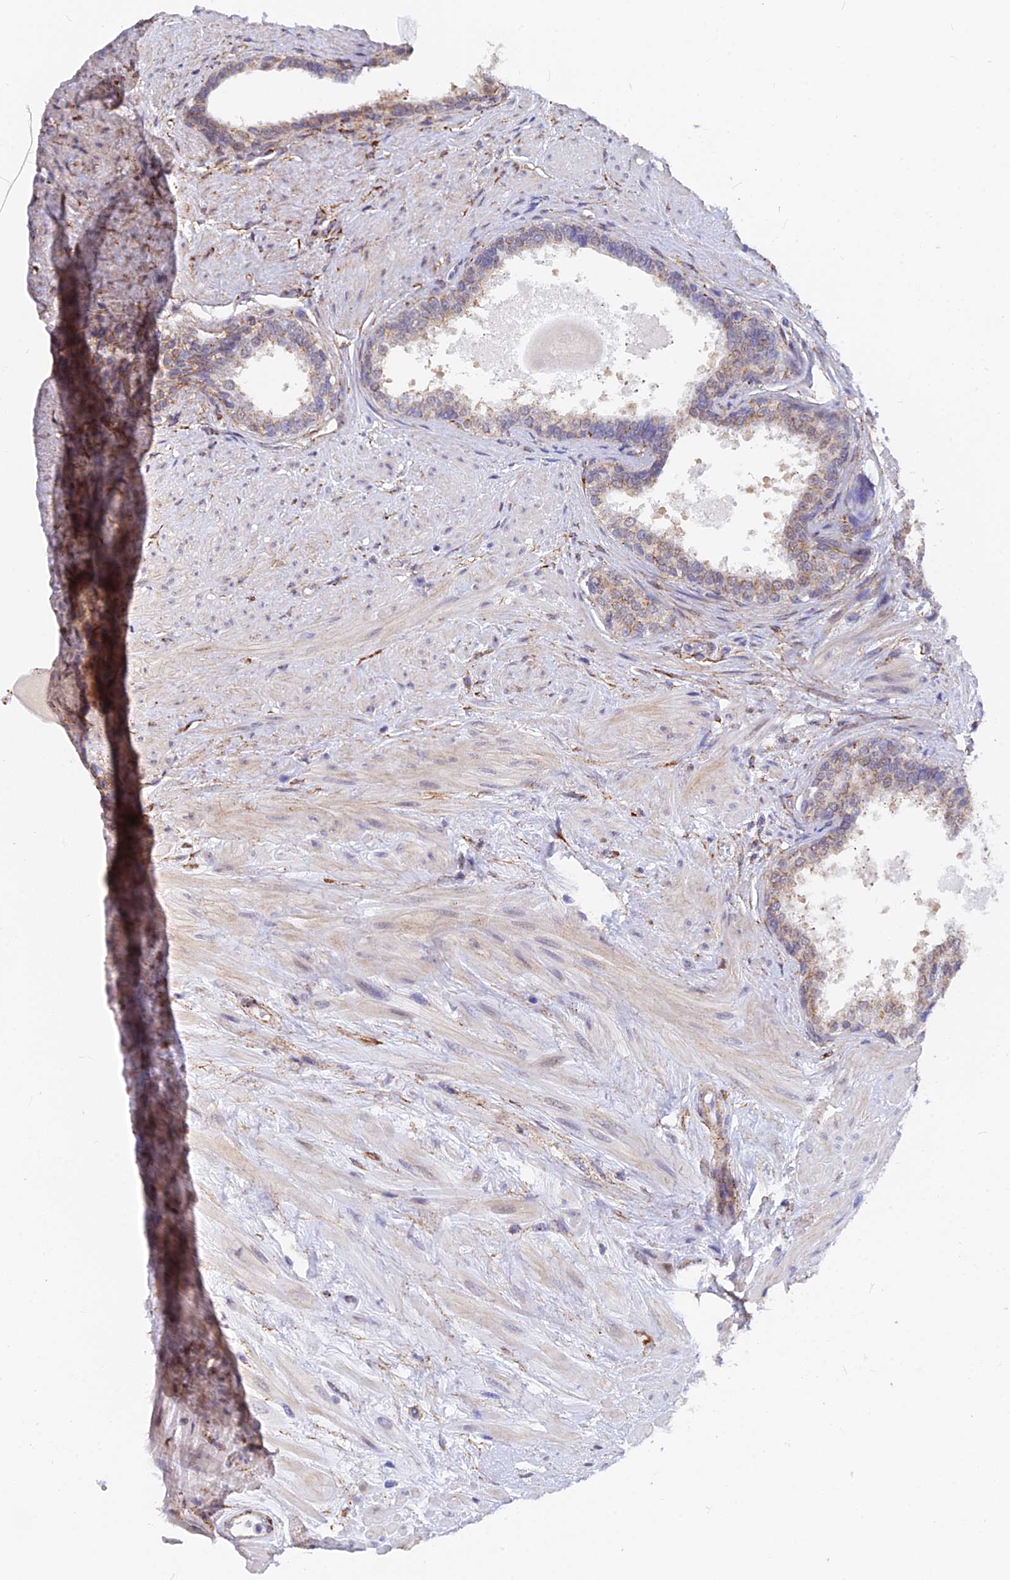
{"staining": {"intensity": "weak", "quantity": "25%-75%", "location": "cytoplasmic/membranous,nuclear"}, "tissue": "prostate", "cell_type": "Glandular cells", "image_type": "normal", "snomed": [{"axis": "morphology", "description": "Normal tissue, NOS"}, {"axis": "topography", "description": "Prostate"}], "caption": "A brown stain labels weak cytoplasmic/membranous,nuclear positivity of a protein in glandular cells of unremarkable human prostate. The protein of interest is stained brown, and the nuclei are stained in blue (DAB IHC with brightfield microscopy, high magnification).", "gene": "VSTM2L", "patient": {"sex": "male", "age": 57}}